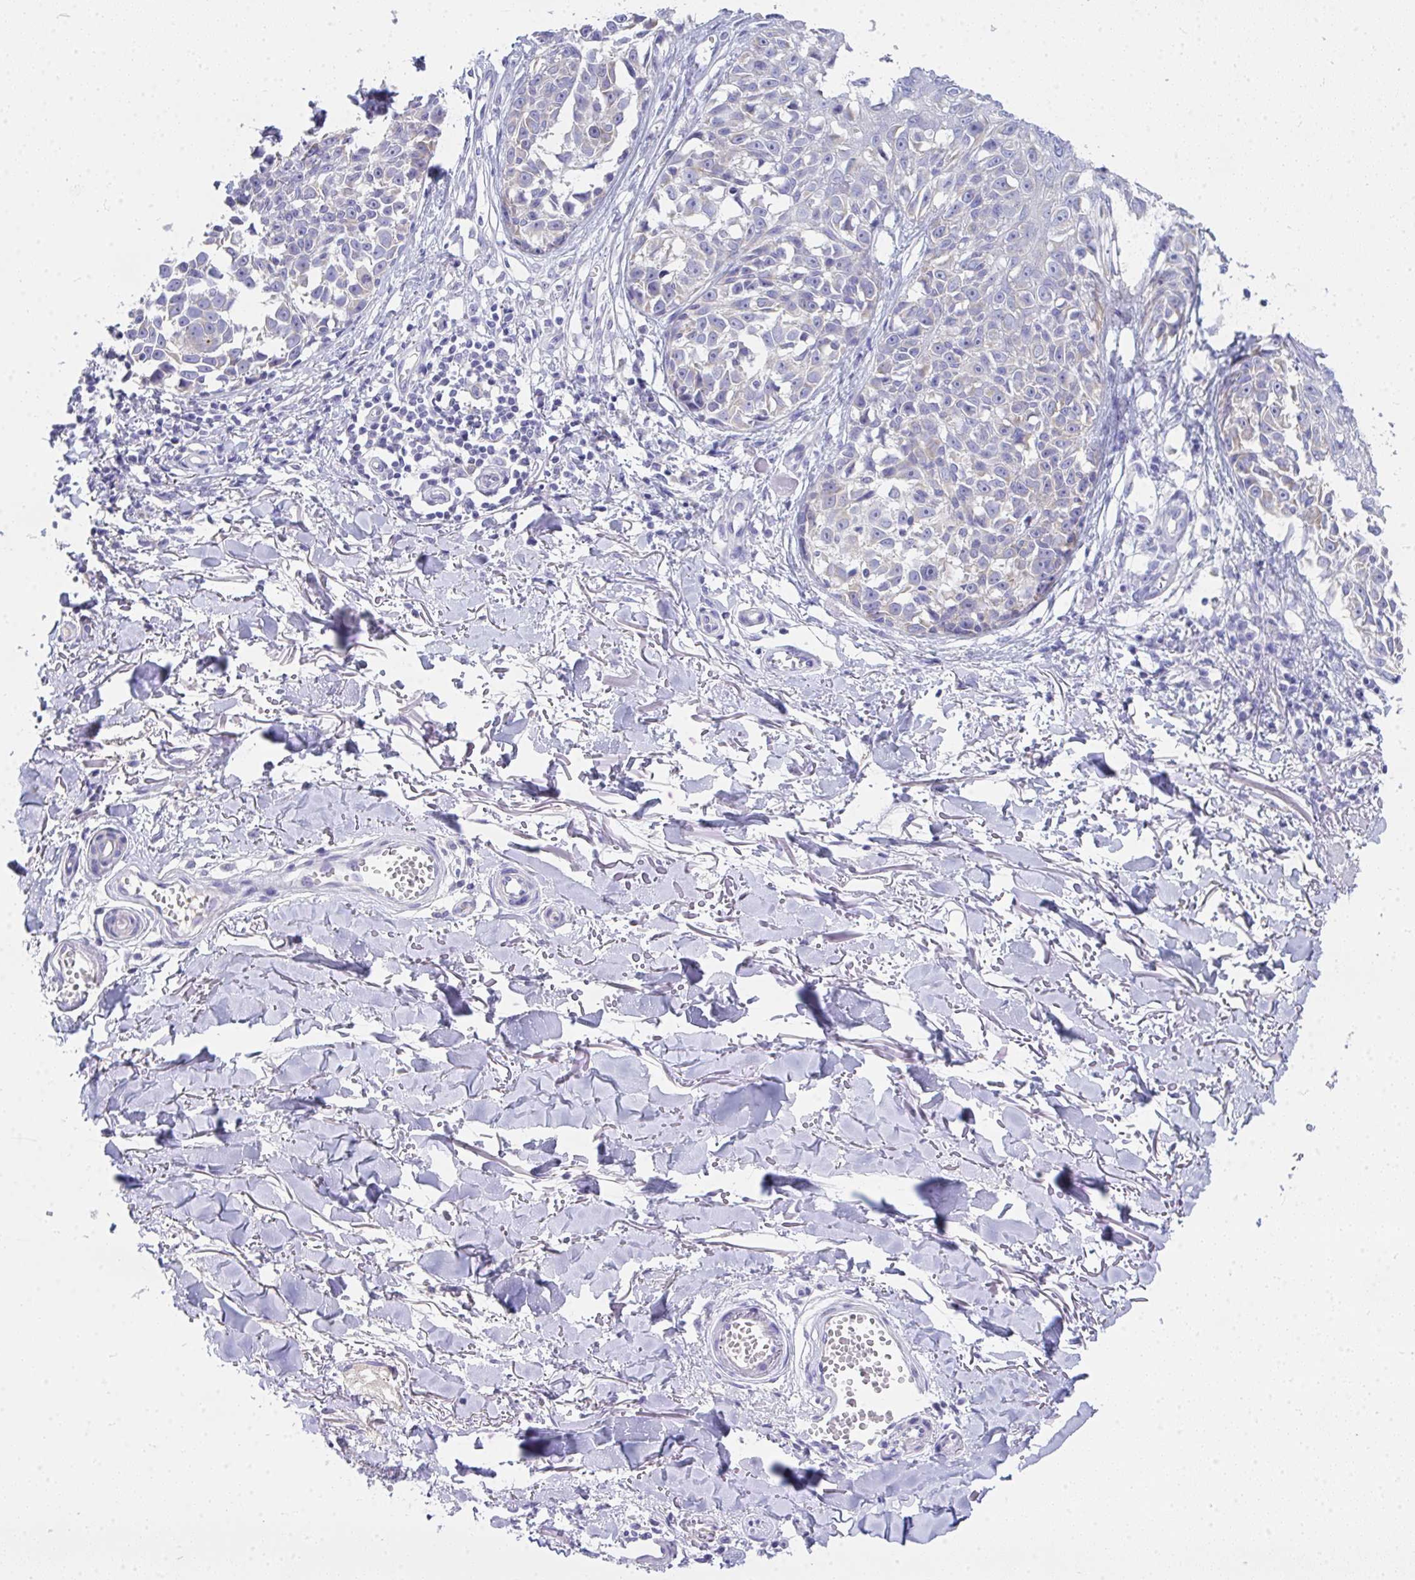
{"staining": {"intensity": "negative", "quantity": "none", "location": "none"}, "tissue": "melanoma", "cell_type": "Tumor cells", "image_type": "cancer", "snomed": [{"axis": "morphology", "description": "Malignant melanoma, NOS"}, {"axis": "topography", "description": "Skin"}], "caption": "This is an IHC micrograph of melanoma. There is no positivity in tumor cells.", "gene": "COA5", "patient": {"sex": "male", "age": 73}}